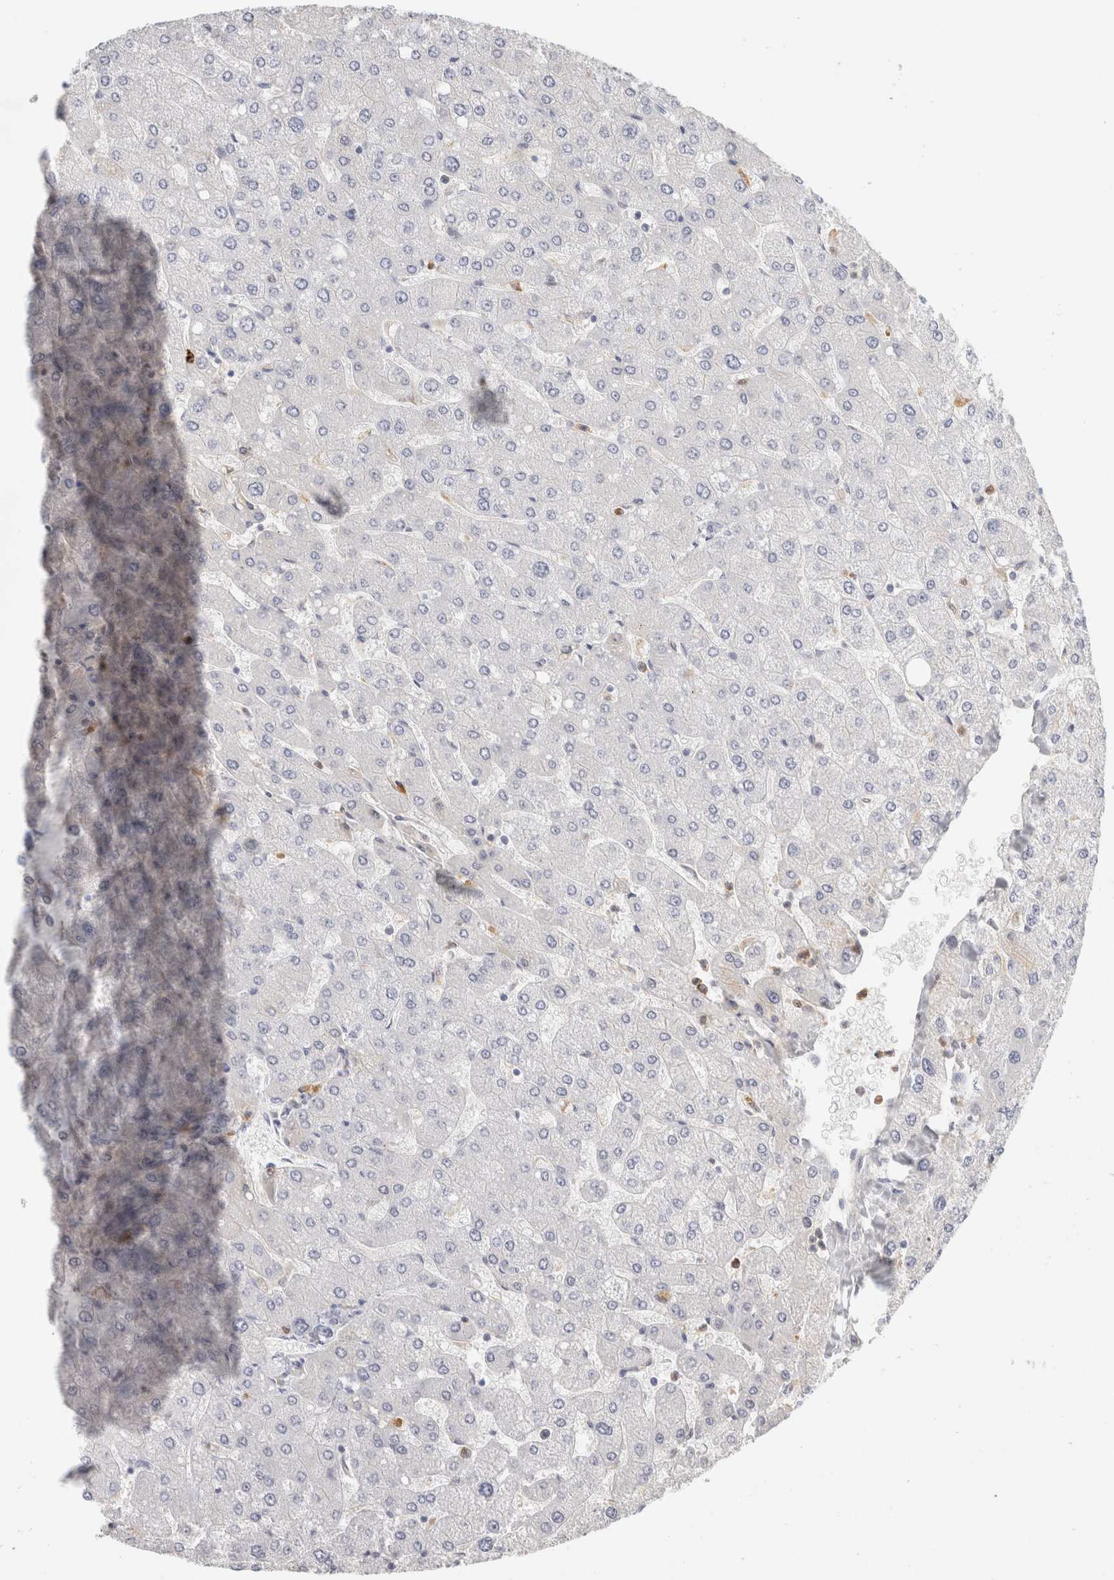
{"staining": {"intensity": "negative", "quantity": "none", "location": "none"}, "tissue": "liver", "cell_type": "Cholangiocytes", "image_type": "normal", "snomed": [{"axis": "morphology", "description": "Normal tissue, NOS"}, {"axis": "topography", "description": "Liver"}], "caption": "The image shows no significant staining in cholangiocytes of liver.", "gene": "FGL2", "patient": {"sex": "male", "age": 55}}